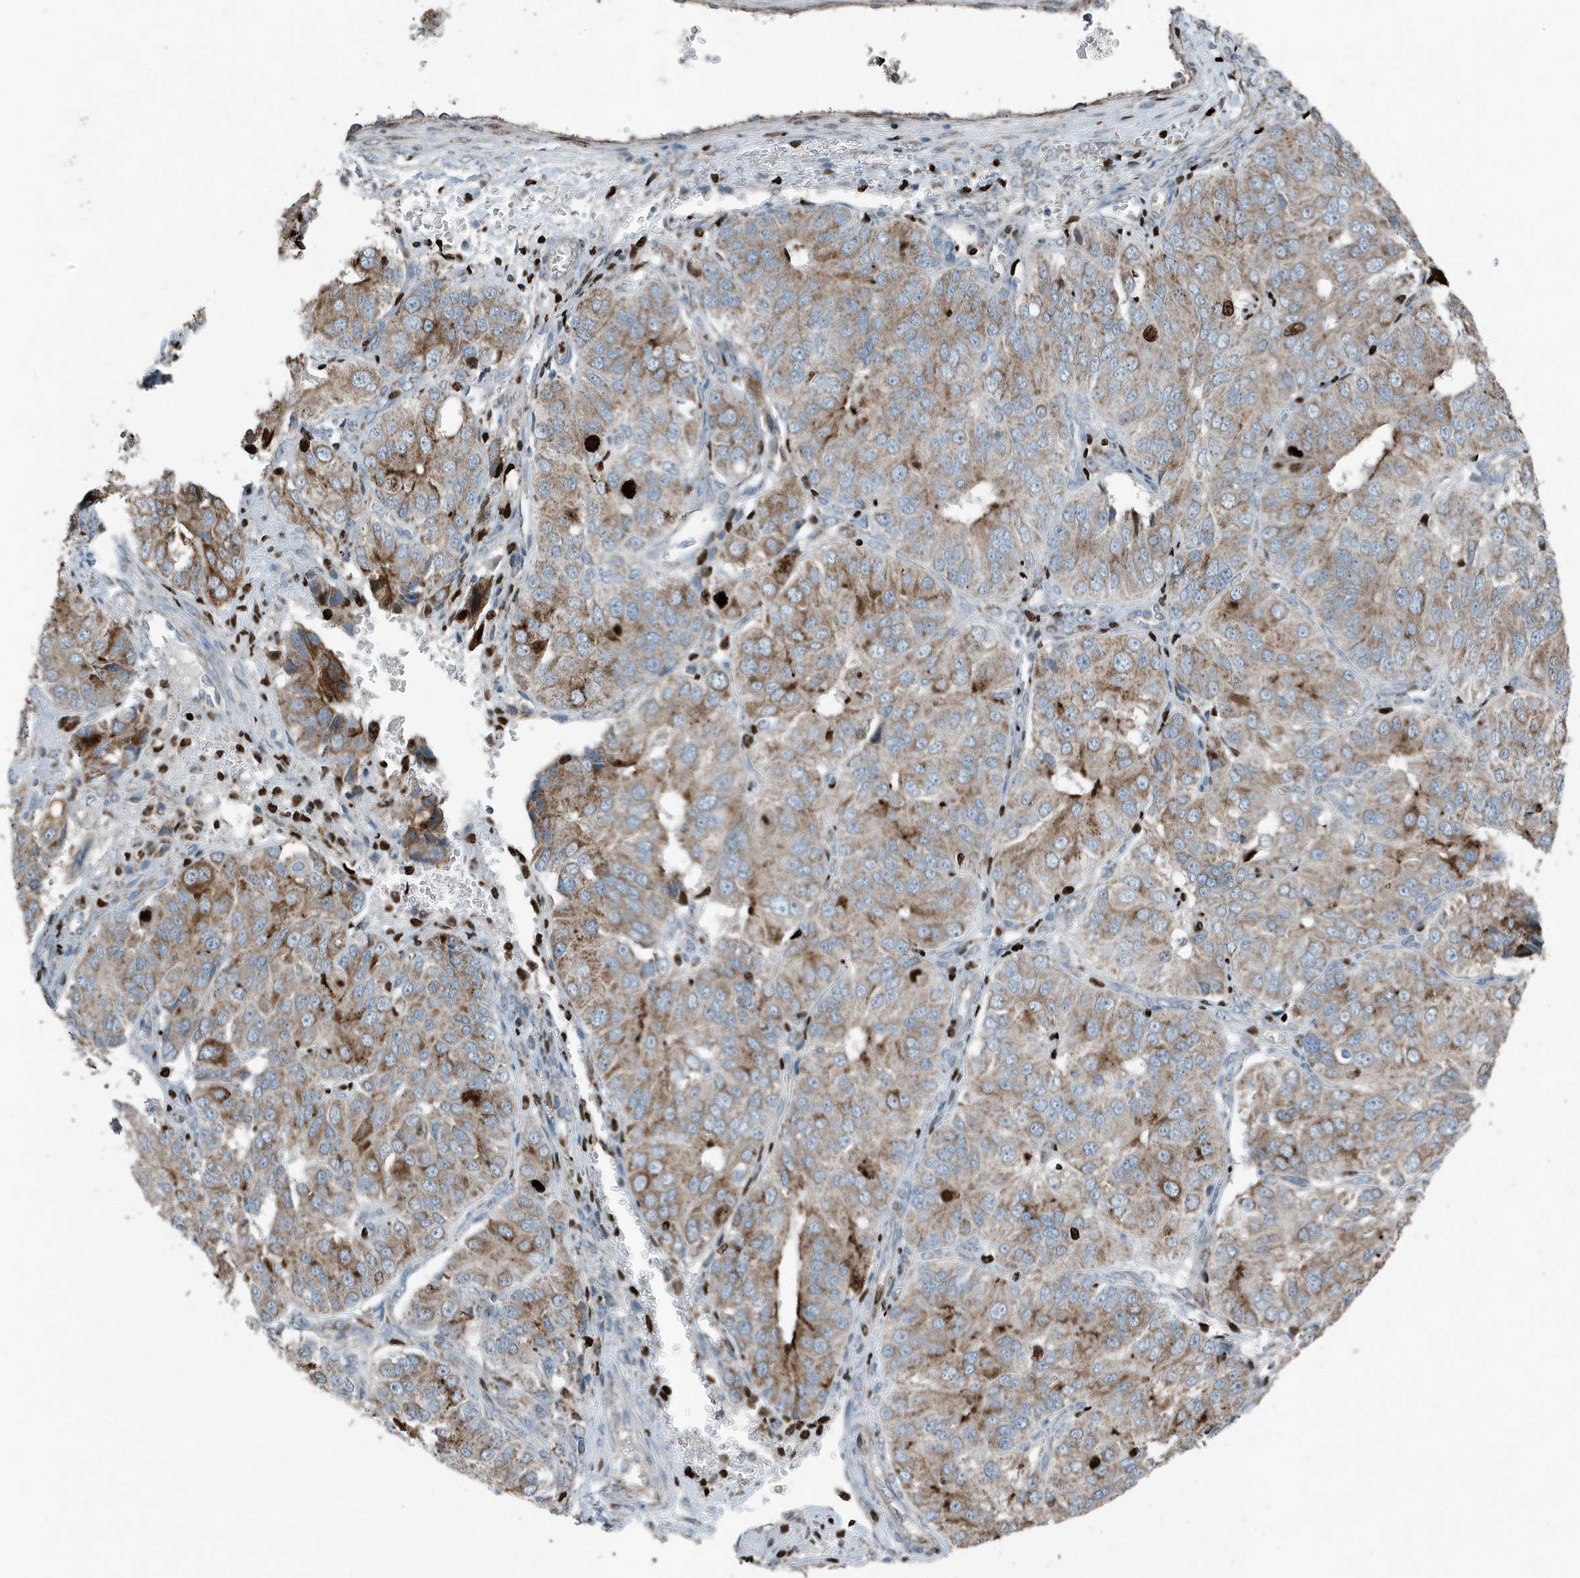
{"staining": {"intensity": "moderate", "quantity": "25%-75%", "location": "cytoplasmic/membranous"}, "tissue": "ovarian cancer", "cell_type": "Tumor cells", "image_type": "cancer", "snomed": [{"axis": "morphology", "description": "Carcinoma, endometroid"}, {"axis": "topography", "description": "Ovary"}], "caption": "Ovarian cancer (endometroid carcinoma) was stained to show a protein in brown. There is medium levels of moderate cytoplasmic/membranous positivity in about 25%-75% of tumor cells. (DAB IHC with brightfield microscopy, high magnification).", "gene": "MT-CYB", "patient": {"sex": "female", "age": 51}}